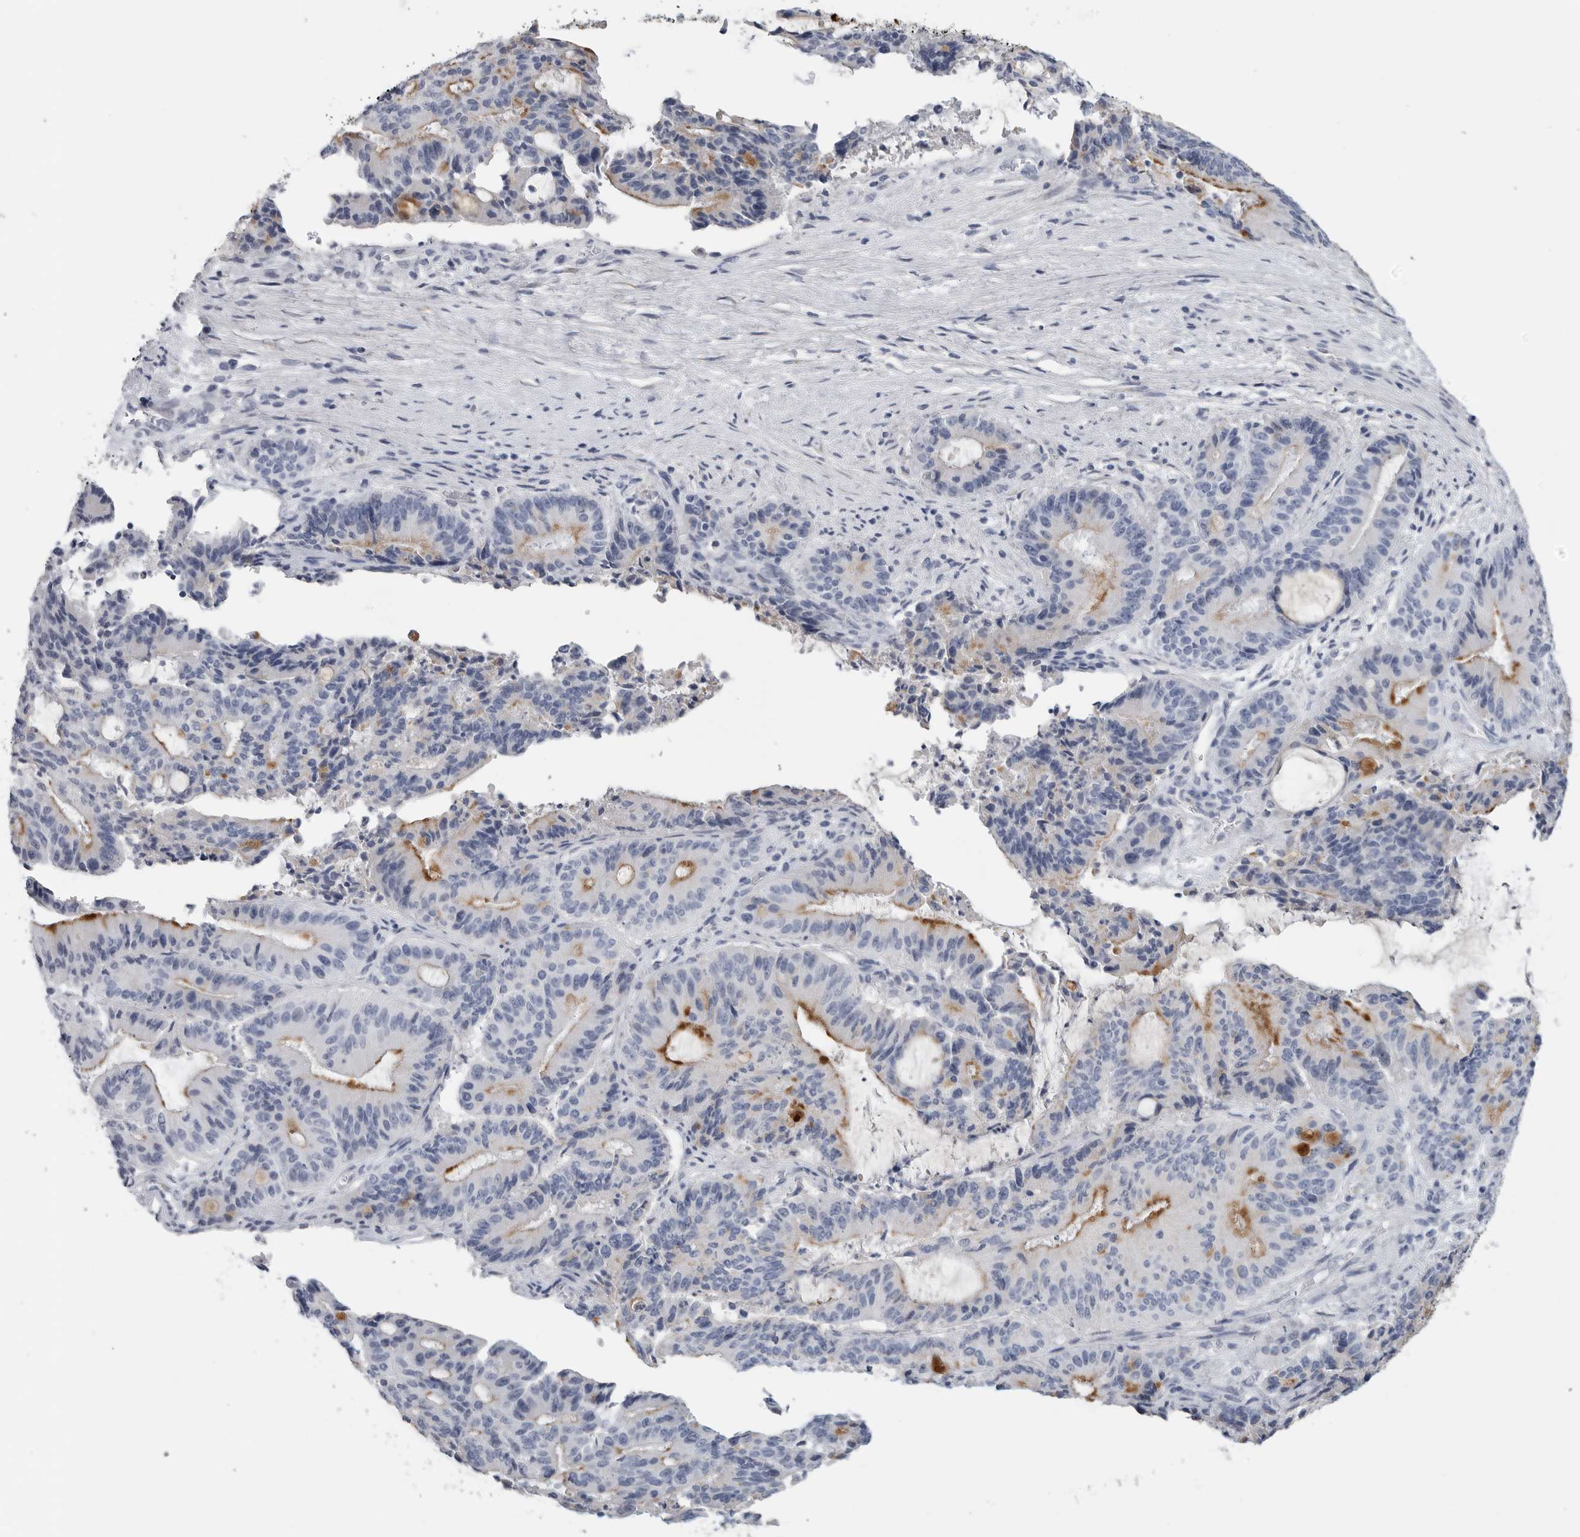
{"staining": {"intensity": "strong", "quantity": "<25%", "location": "cytoplasmic/membranous"}, "tissue": "liver cancer", "cell_type": "Tumor cells", "image_type": "cancer", "snomed": [{"axis": "morphology", "description": "Normal tissue, NOS"}, {"axis": "morphology", "description": "Cholangiocarcinoma"}, {"axis": "topography", "description": "Liver"}, {"axis": "topography", "description": "Peripheral nerve tissue"}], "caption": "Immunohistochemistry of human liver cancer (cholangiocarcinoma) displays medium levels of strong cytoplasmic/membranous expression in about <25% of tumor cells.", "gene": "TIMP1", "patient": {"sex": "female", "age": 73}}